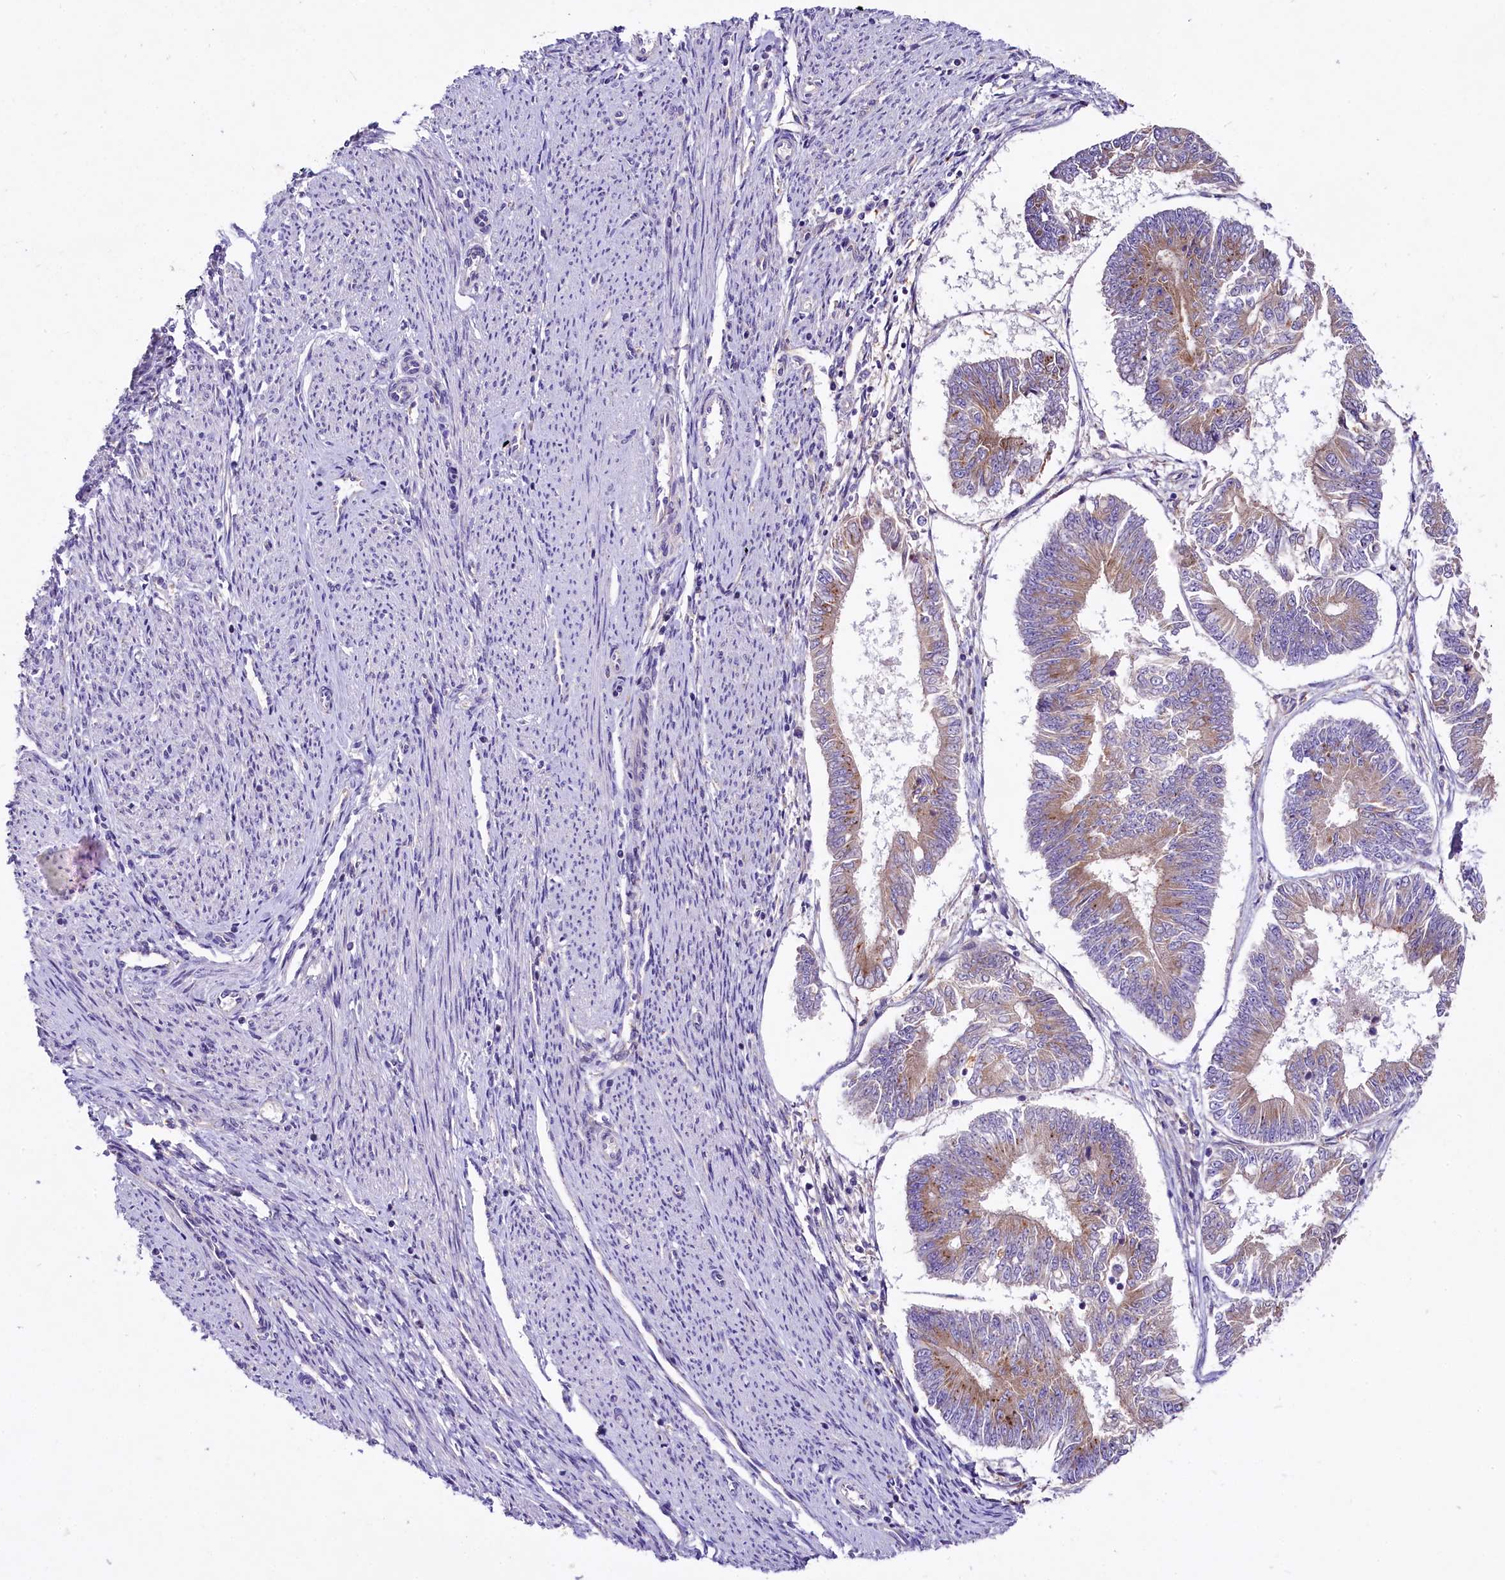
{"staining": {"intensity": "weak", "quantity": "25%-75%", "location": "cytoplasmic/membranous"}, "tissue": "endometrial cancer", "cell_type": "Tumor cells", "image_type": "cancer", "snomed": [{"axis": "morphology", "description": "Adenocarcinoma, NOS"}, {"axis": "topography", "description": "Endometrium"}], "caption": "High-magnification brightfield microscopy of endometrial adenocarcinoma stained with DAB (brown) and counterstained with hematoxylin (blue). tumor cells exhibit weak cytoplasmic/membranous staining is identified in approximately25%-75% of cells.", "gene": "PEMT", "patient": {"sex": "female", "age": 58}}